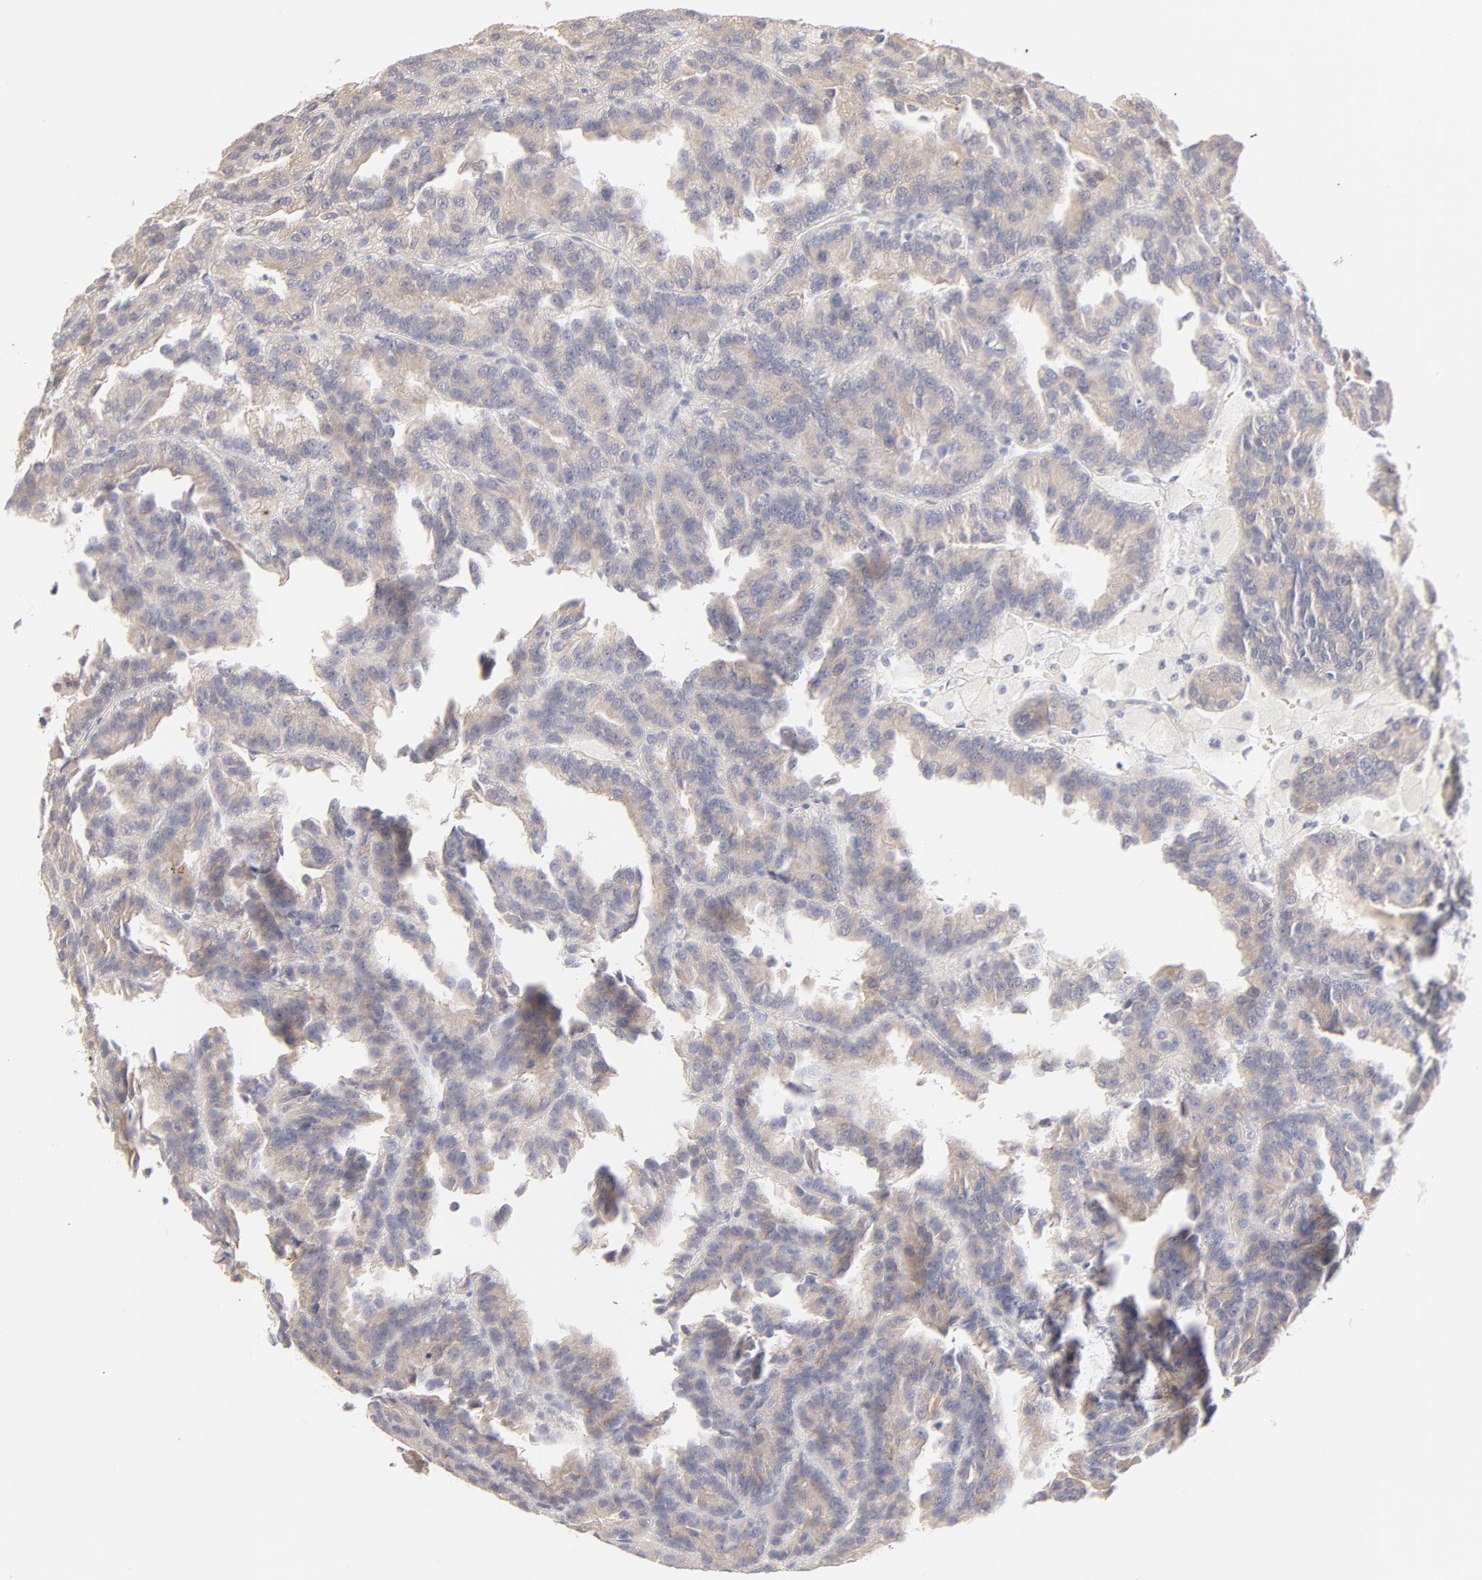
{"staining": {"intensity": "moderate", "quantity": "25%-75%", "location": "cytoplasmic/membranous"}, "tissue": "renal cancer", "cell_type": "Tumor cells", "image_type": "cancer", "snomed": [{"axis": "morphology", "description": "Adenocarcinoma, NOS"}, {"axis": "topography", "description": "Kidney"}], "caption": "This is a histology image of immunohistochemistry (IHC) staining of renal cancer, which shows moderate staining in the cytoplasmic/membranous of tumor cells.", "gene": "NKX2-2", "patient": {"sex": "male", "age": 46}}